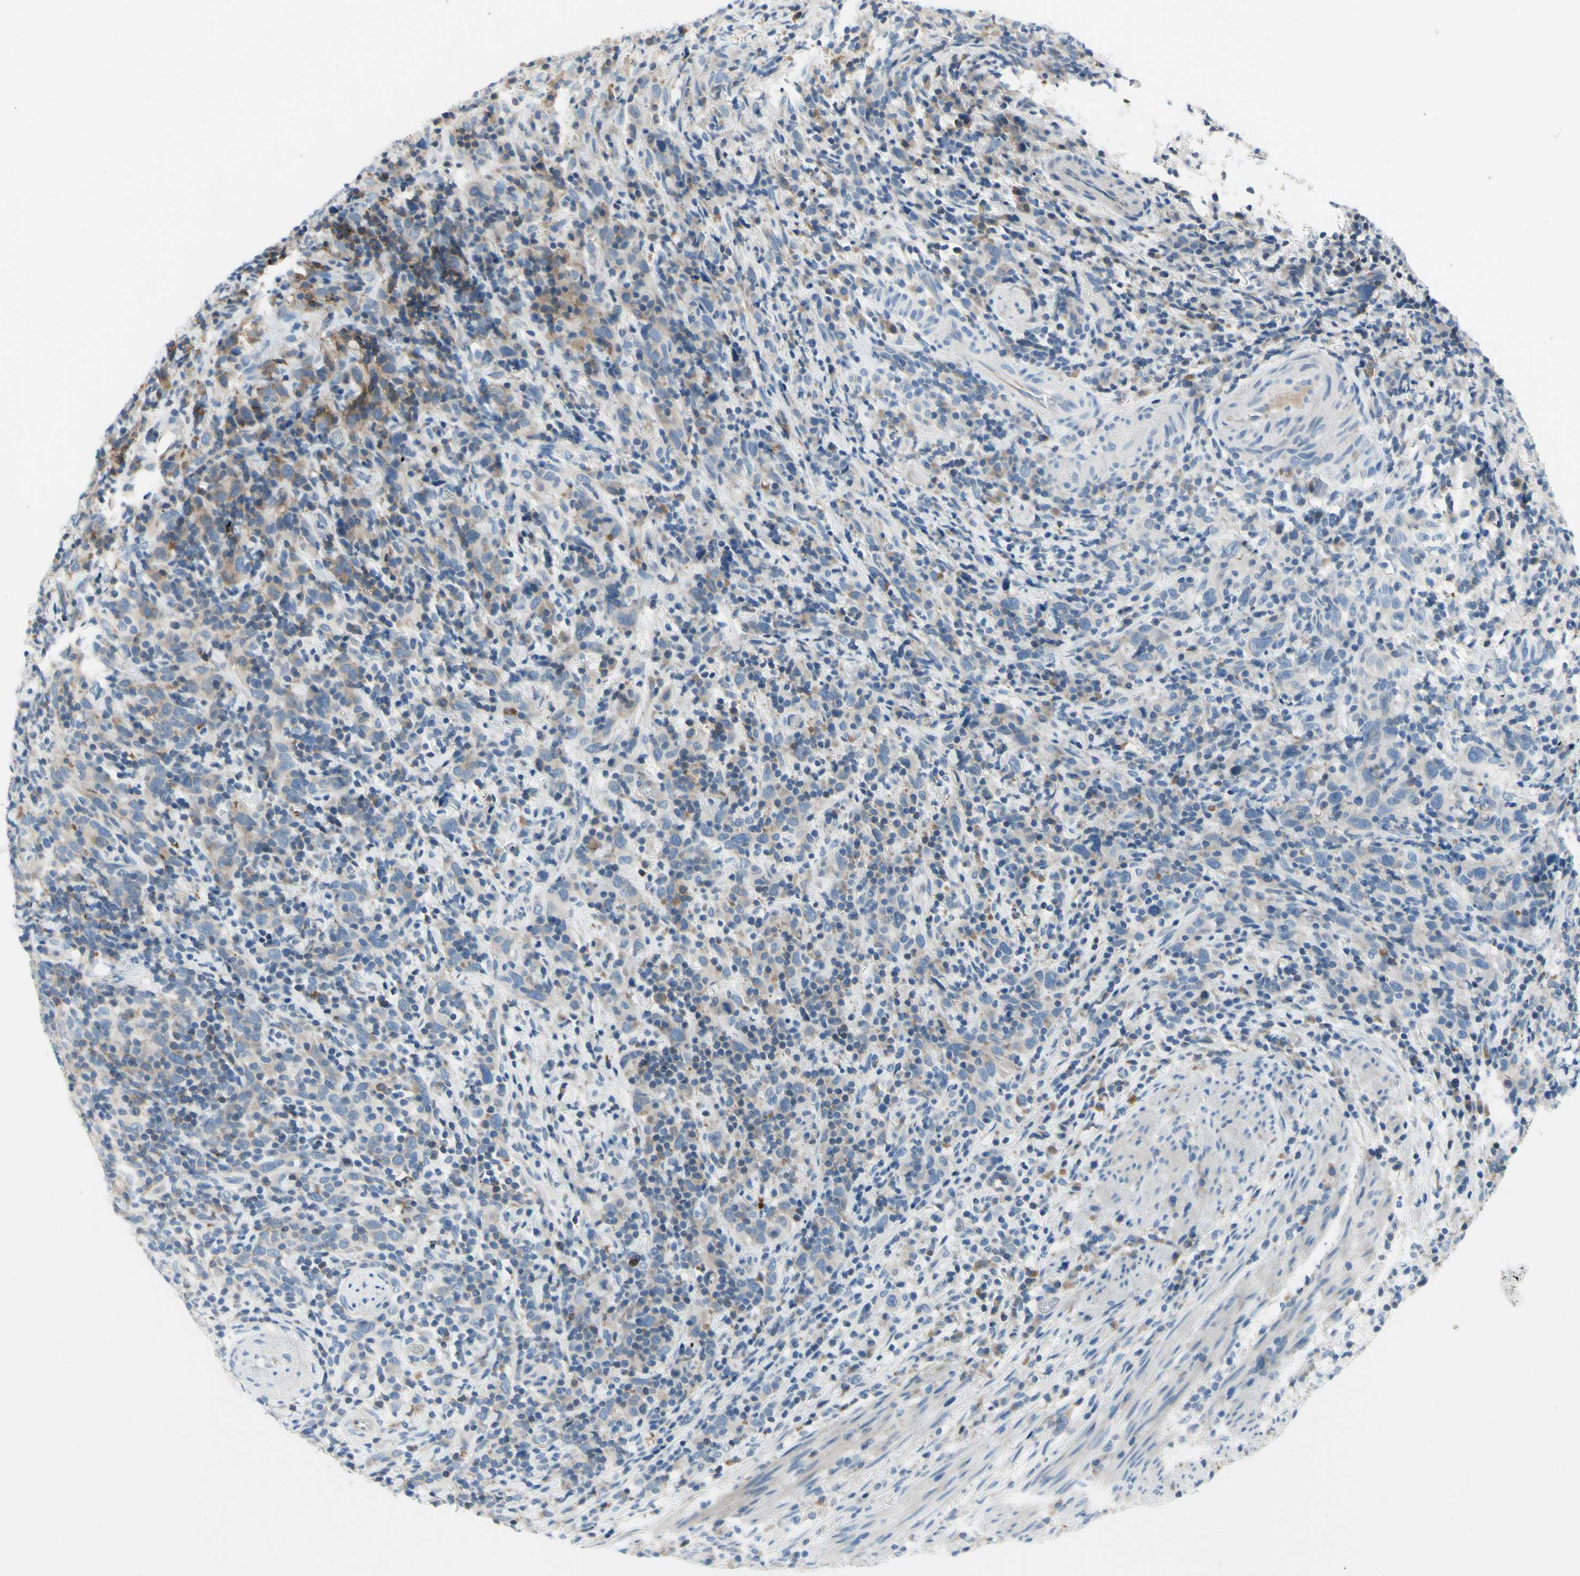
{"staining": {"intensity": "negative", "quantity": "none", "location": "none"}, "tissue": "urothelial cancer", "cell_type": "Tumor cells", "image_type": "cancer", "snomed": [{"axis": "morphology", "description": "Urothelial carcinoma, High grade"}, {"axis": "topography", "description": "Urinary bladder"}], "caption": "This is a histopathology image of IHC staining of urothelial cancer, which shows no expression in tumor cells. (IHC, brightfield microscopy, high magnification).", "gene": "MUC1", "patient": {"sex": "male", "age": 61}}